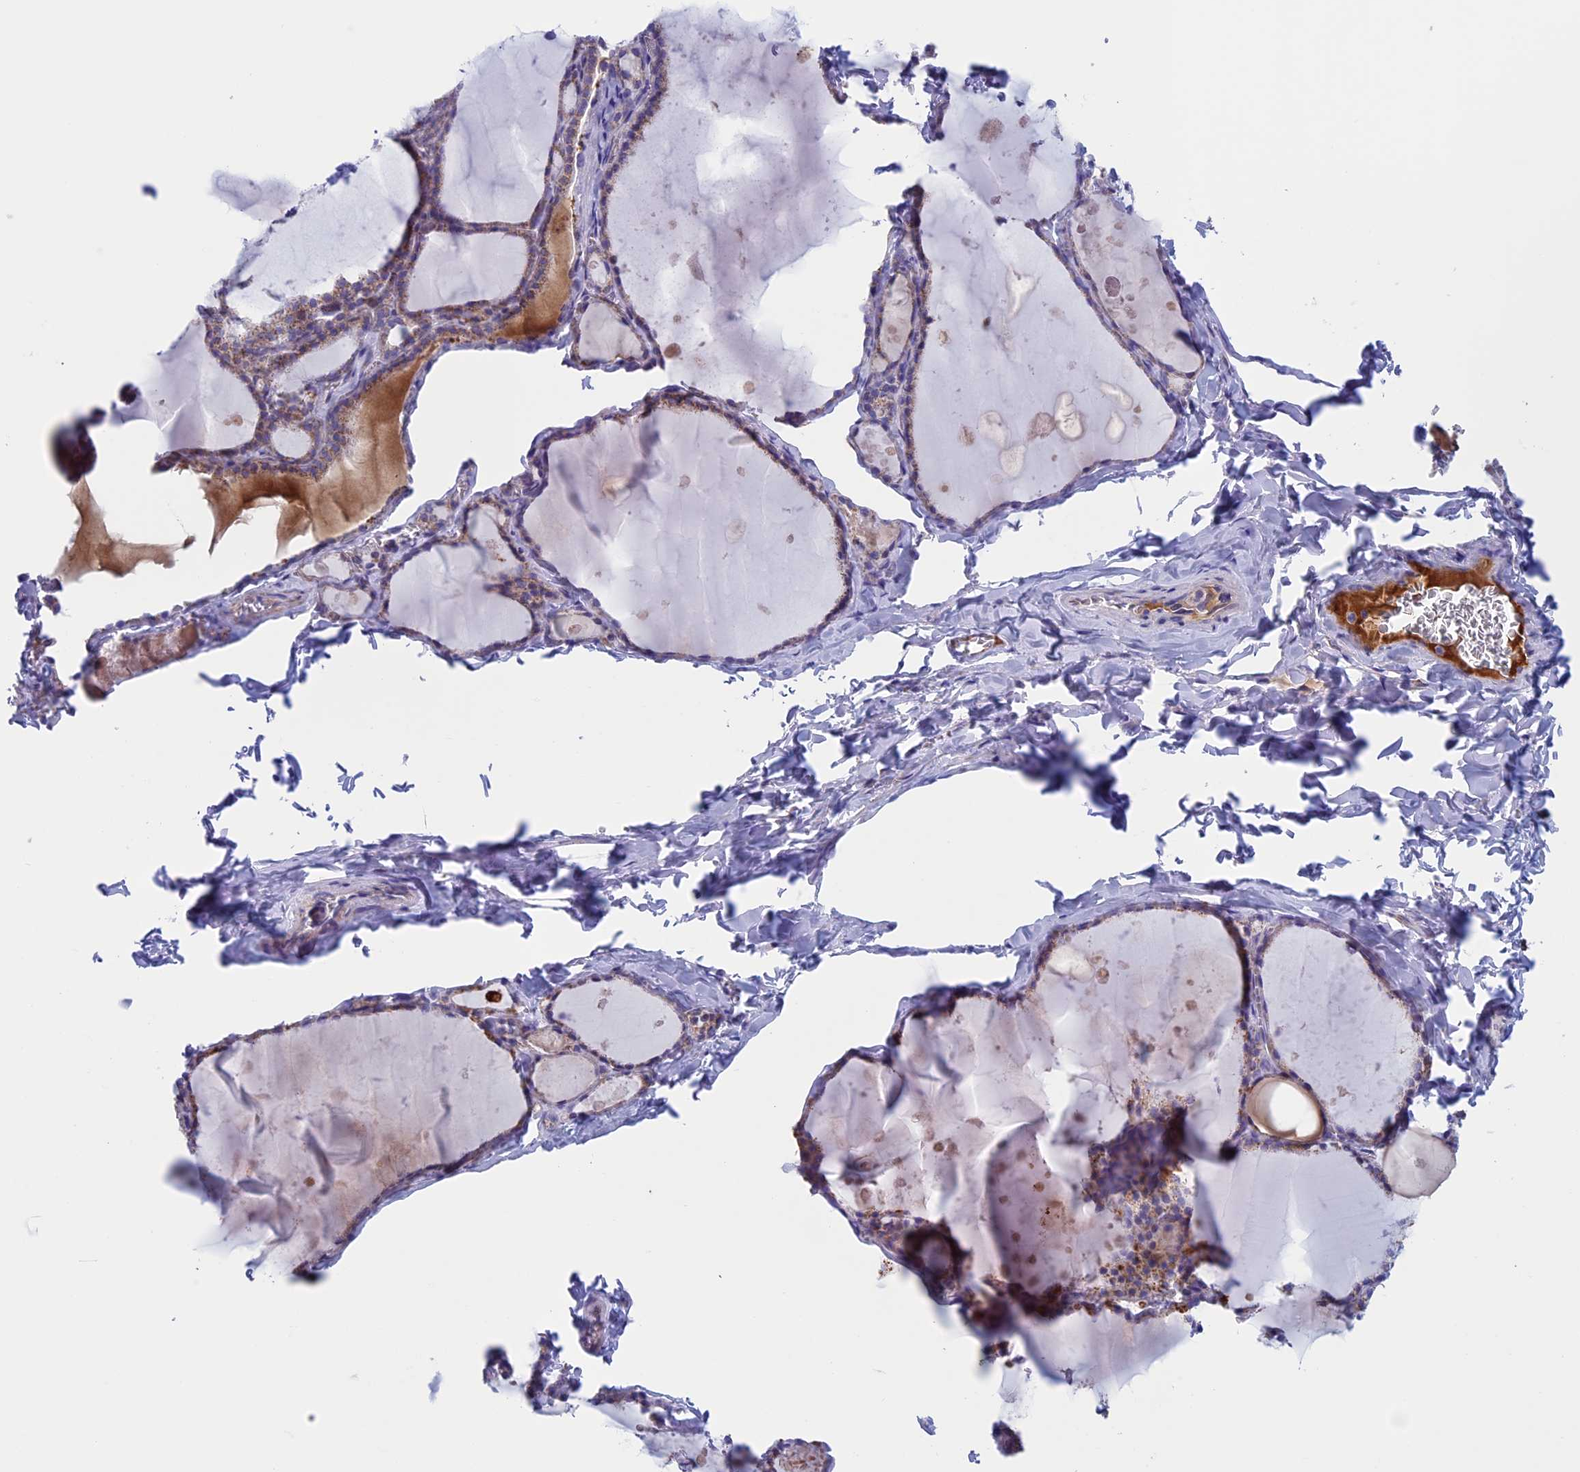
{"staining": {"intensity": "weak", "quantity": "25%-75%", "location": "cytoplasmic/membranous"}, "tissue": "thyroid gland", "cell_type": "Glandular cells", "image_type": "normal", "snomed": [{"axis": "morphology", "description": "Normal tissue, NOS"}, {"axis": "topography", "description": "Thyroid gland"}], "caption": "About 25%-75% of glandular cells in benign human thyroid gland demonstrate weak cytoplasmic/membranous protein expression as visualized by brown immunohistochemical staining.", "gene": "NDUFB9", "patient": {"sex": "male", "age": 56}}